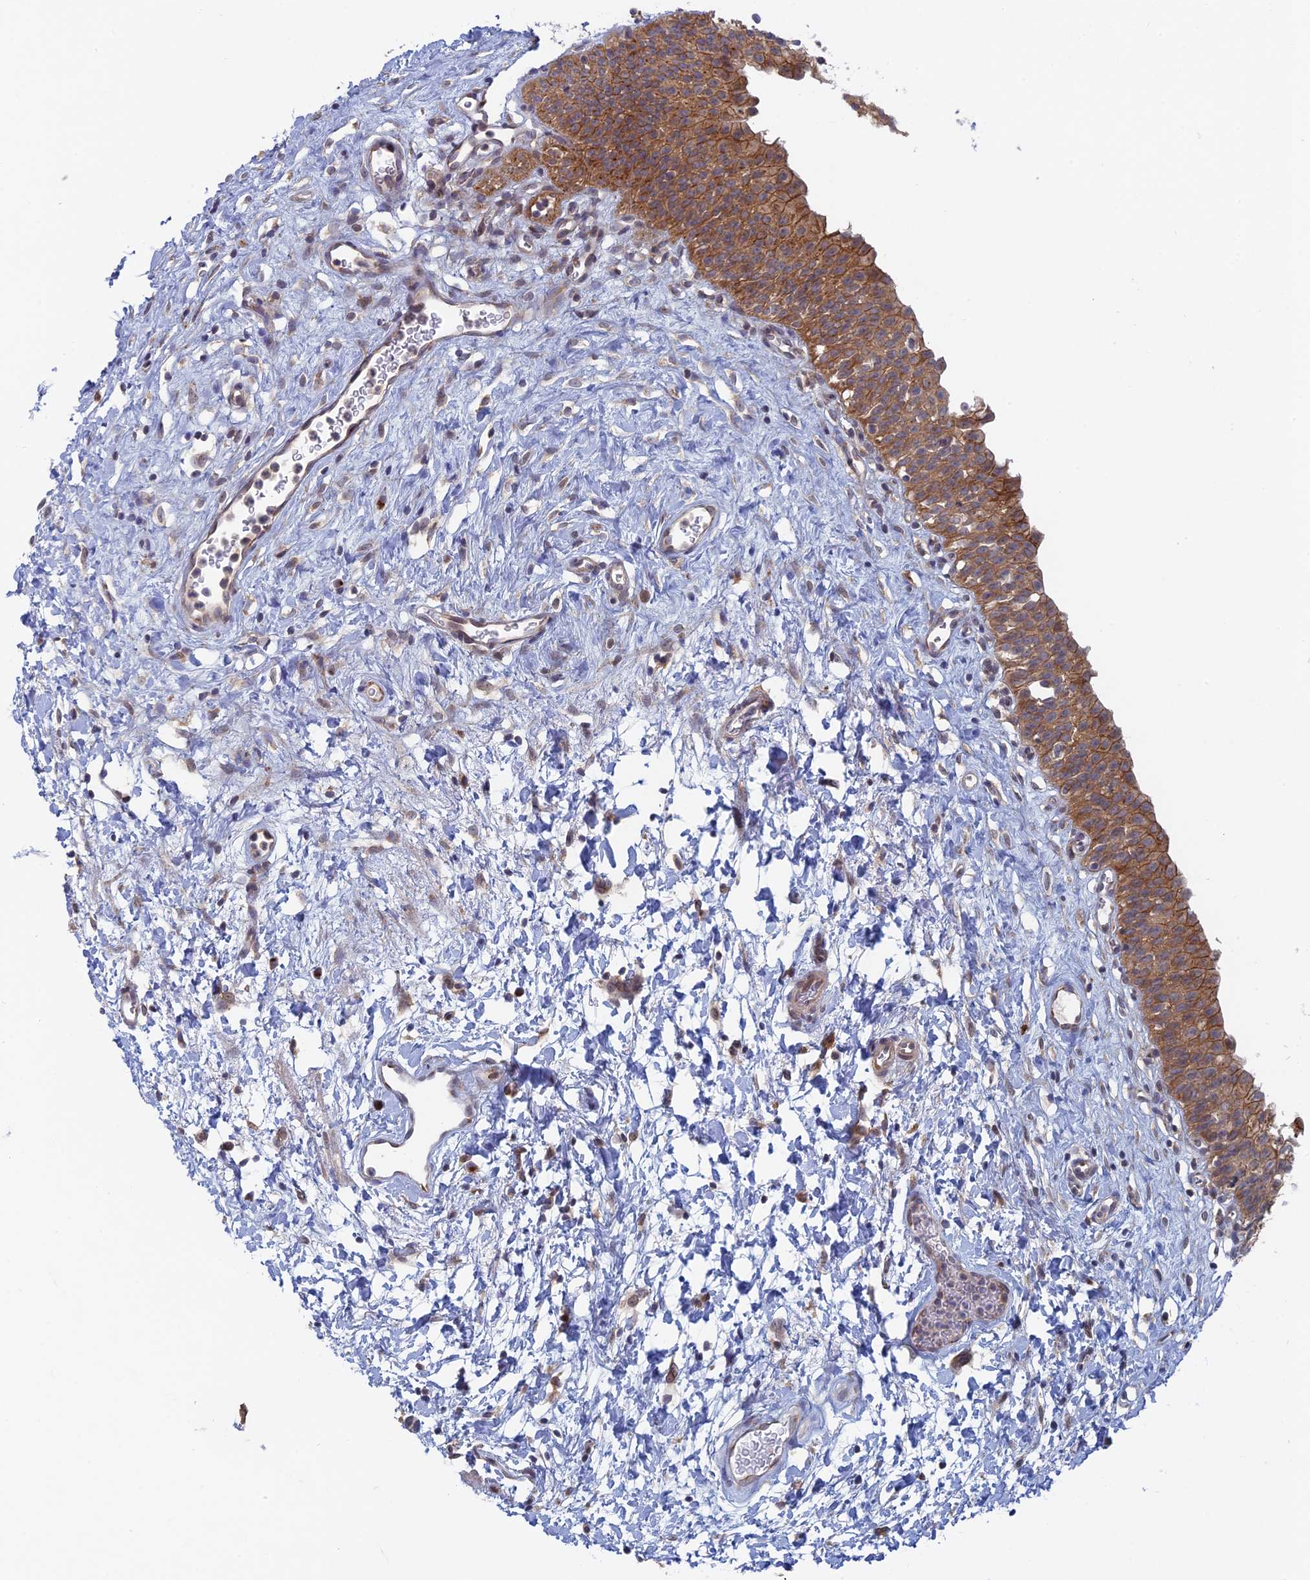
{"staining": {"intensity": "moderate", "quantity": ">75%", "location": "cytoplasmic/membranous"}, "tissue": "urinary bladder", "cell_type": "Urothelial cells", "image_type": "normal", "snomed": [{"axis": "morphology", "description": "Normal tissue, NOS"}, {"axis": "topography", "description": "Urinary bladder"}], "caption": "Moderate cytoplasmic/membranous positivity for a protein is appreciated in approximately >75% of urothelial cells of benign urinary bladder using immunohistochemistry.", "gene": "TBC1D30", "patient": {"sex": "male", "age": 51}}